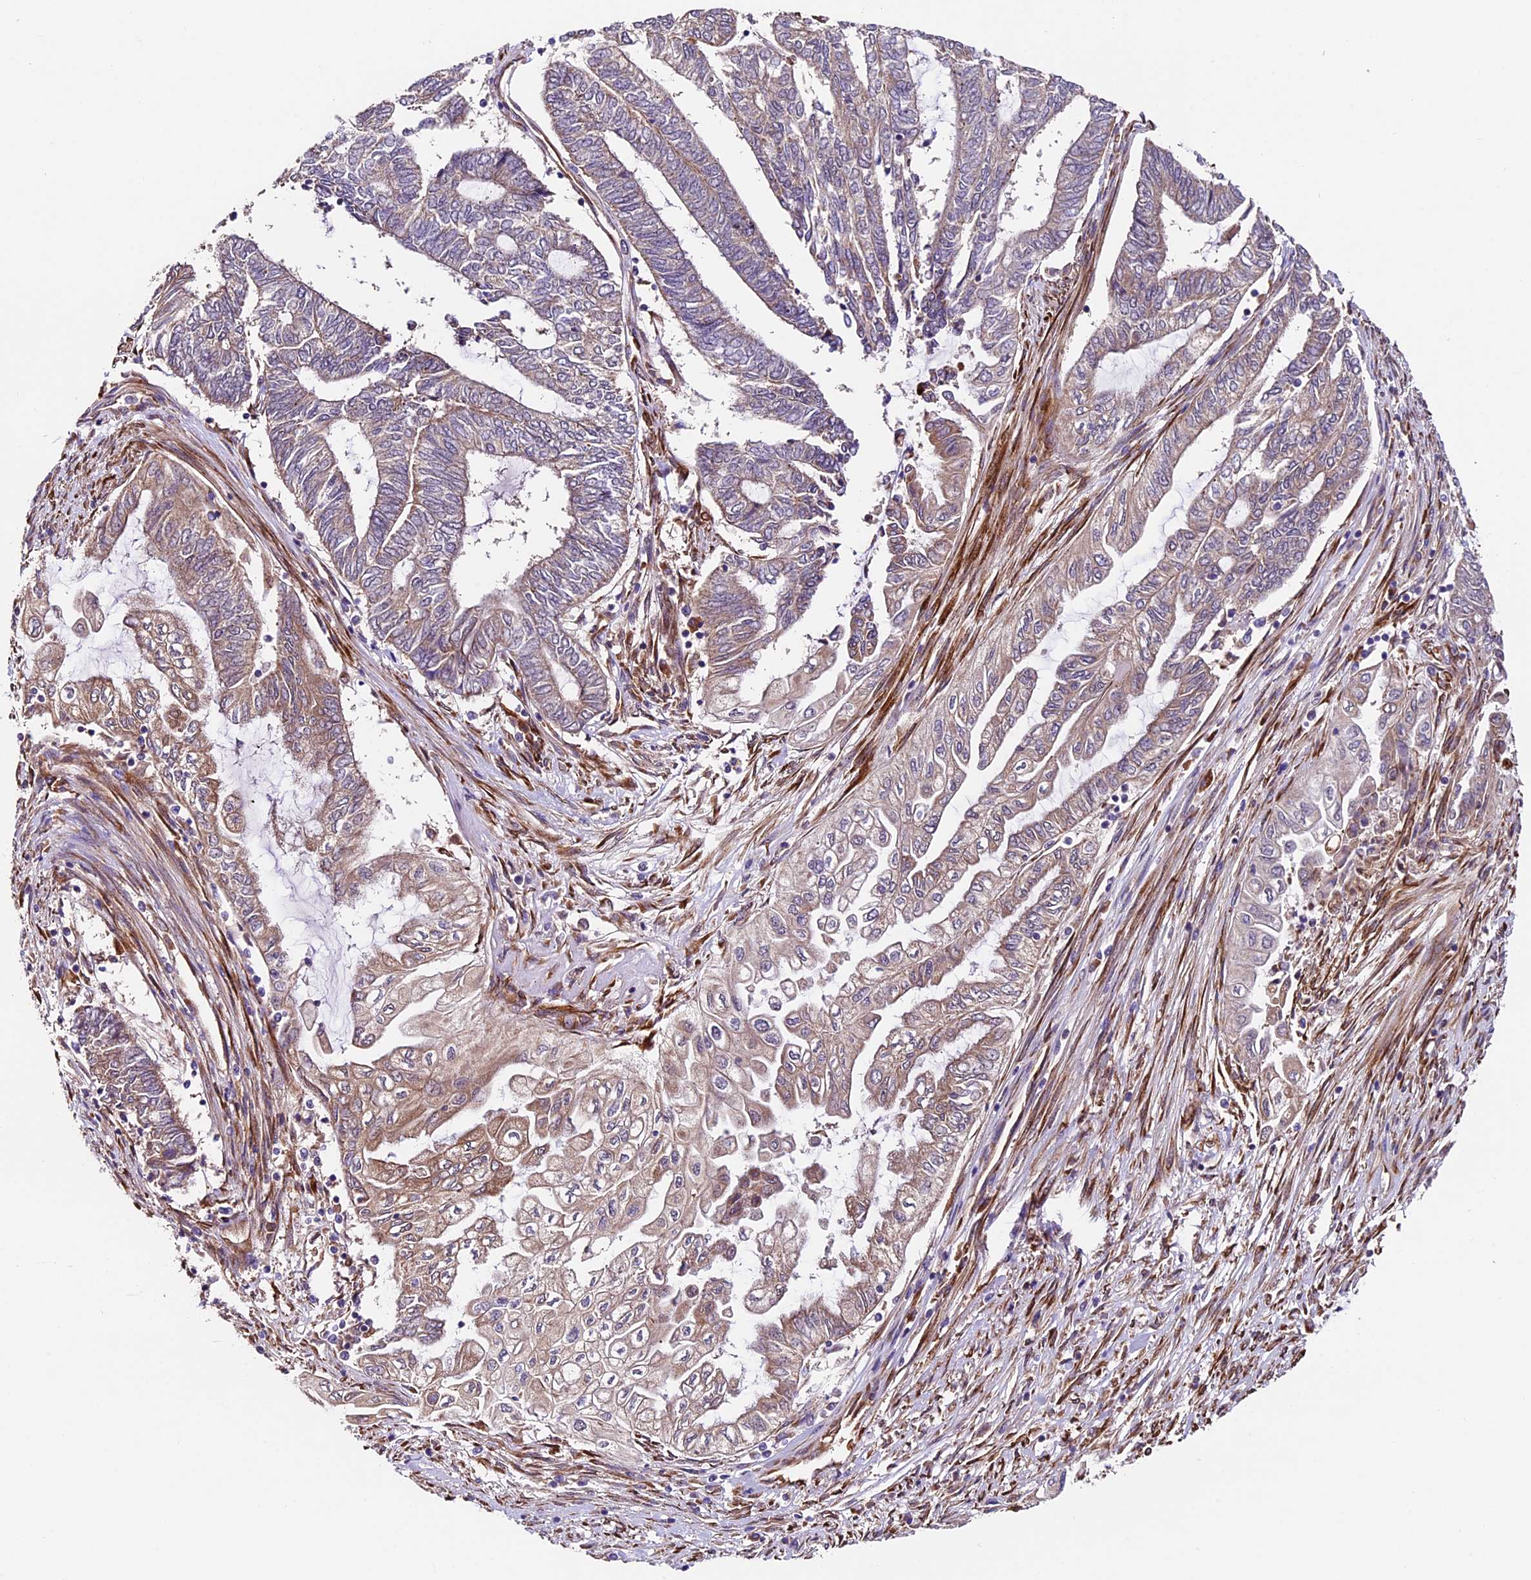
{"staining": {"intensity": "weak", "quantity": "25%-75%", "location": "cytoplasmic/membranous"}, "tissue": "endometrial cancer", "cell_type": "Tumor cells", "image_type": "cancer", "snomed": [{"axis": "morphology", "description": "Adenocarcinoma, NOS"}, {"axis": "topography", "description": "Uterus"}, {"axis": "topography", "description": "Endometrium"}], "caption": "Immunohistochemical staining of human endometrial cancer (adenocarcinoma) shows low levels of weak cytoplasmic/membranous expression in about 25%-75% of tumor cells.", "gene": "LSM7", "patient": {"sex": "female", "age": 70}}